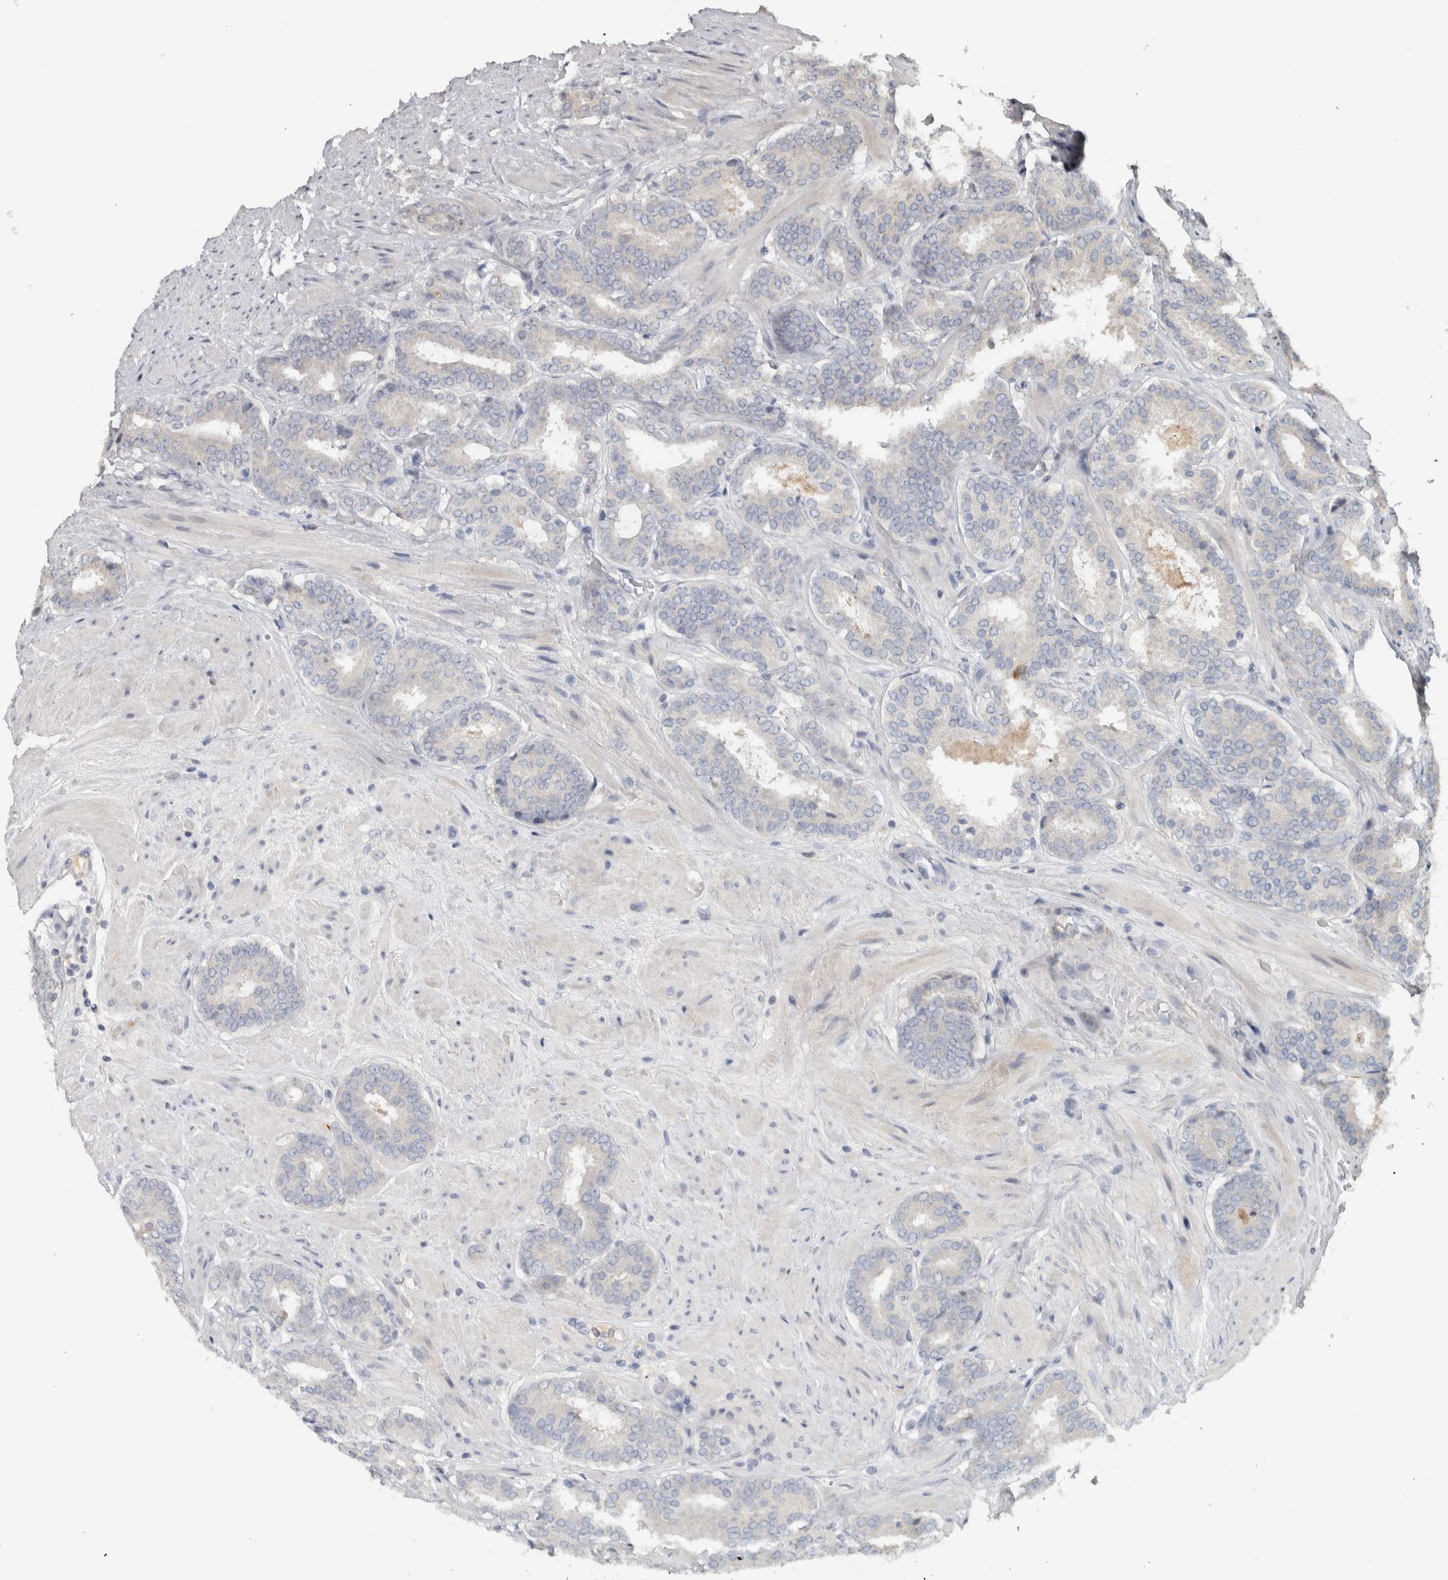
{"staining": {"intensity": "negative", "quantity": "none", "location": "none"}, "tissue": "prostate cancer", "cell_type": "Tumor cells", "image_type": "cancer", "snomed": [{"axis": "morphology", "description": "Adenocarcinoma, Low grade"}, {"axis": "topography", "description": "Prostate"}], "caption": "High magnification brightfield microscopy of adenocarcinoma (low-grade) (prostate) stained with DAB (3,3'-diaminobenzidine) (brown) and counterstained with hematoxylin (blue): tumor cells show no significant expression.", "gene": "EIF3H", "patient": {"sex": "male", "age": 69}}